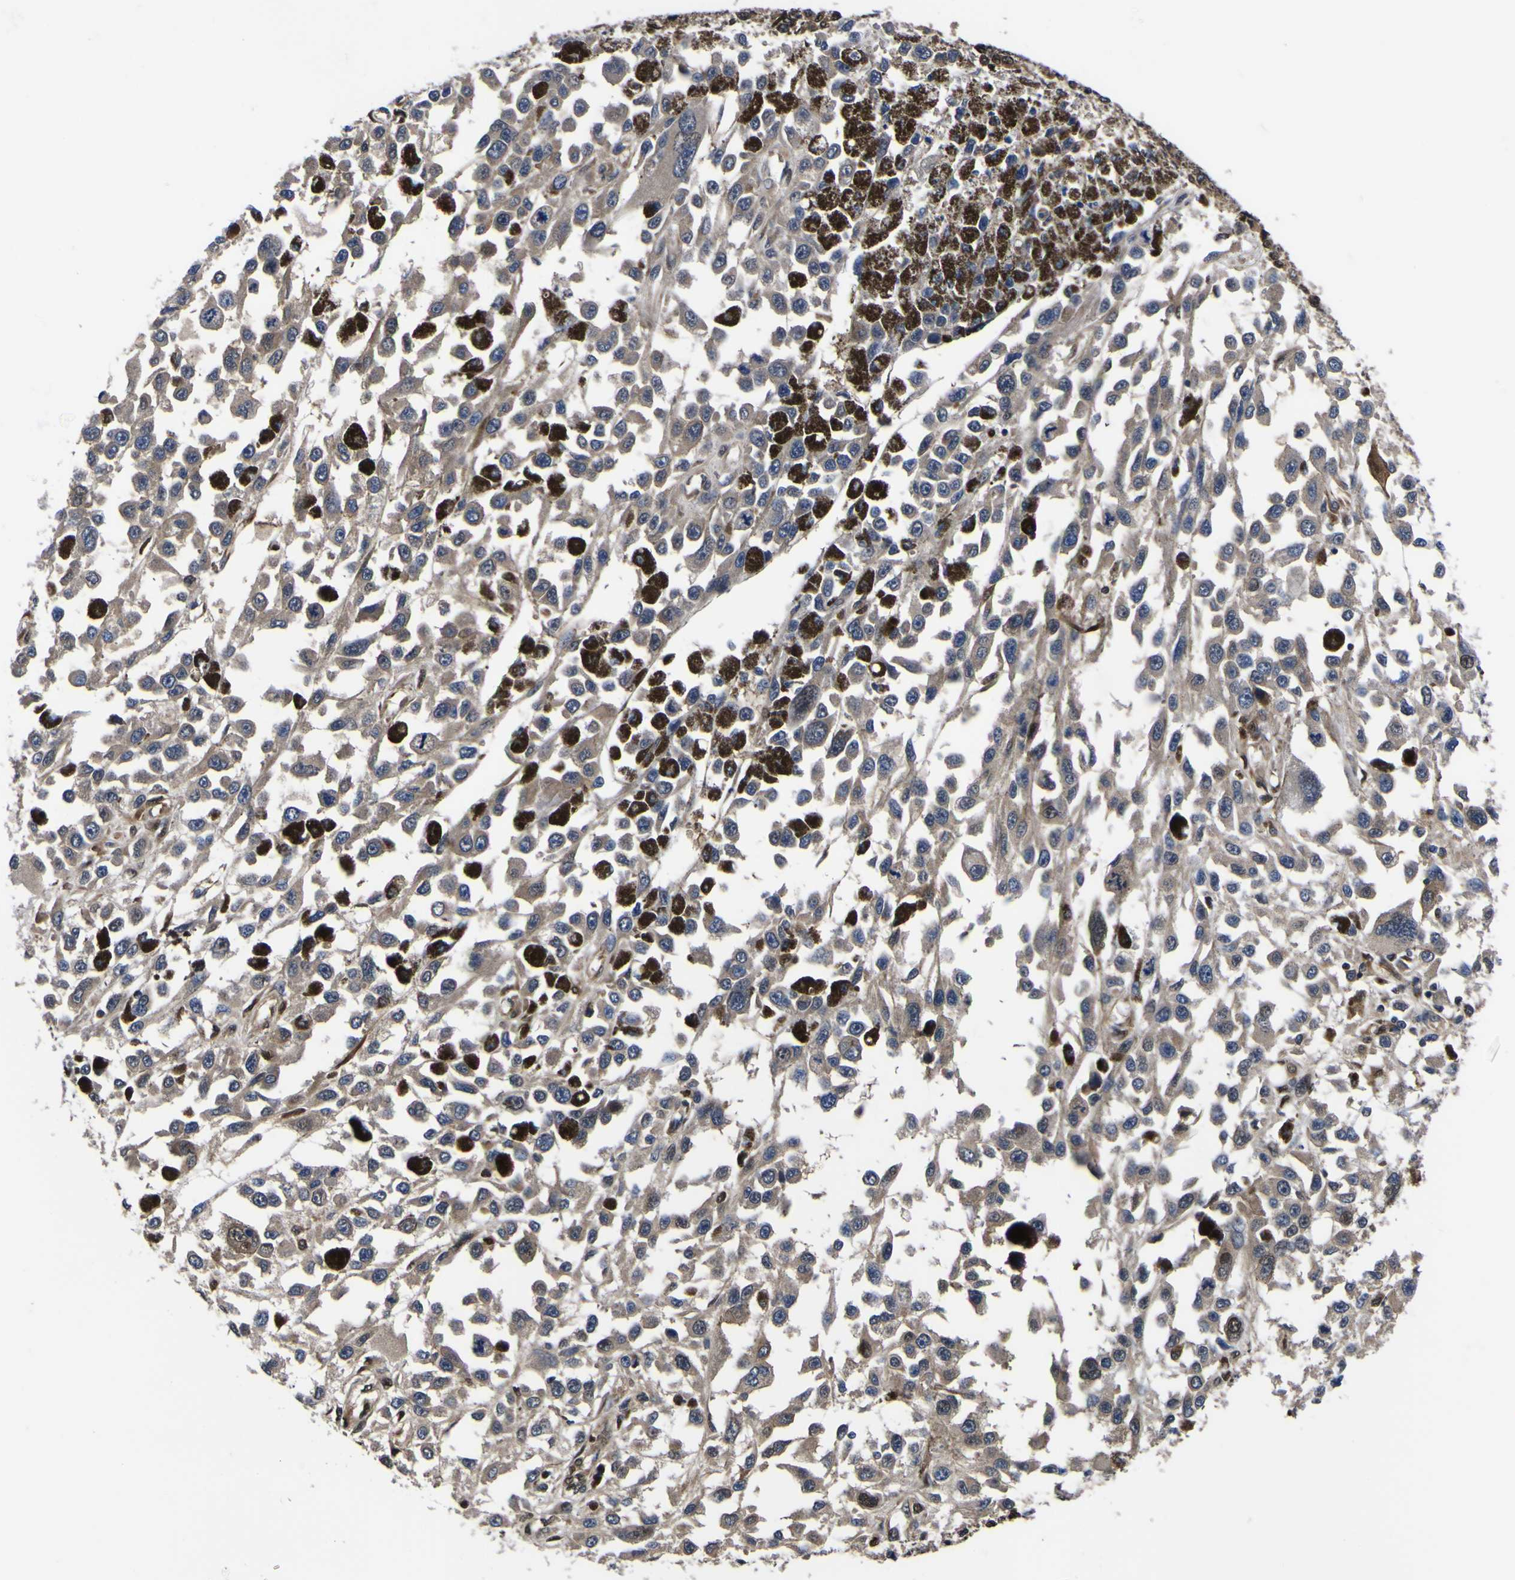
{"staining": {"intensity": "weak", "quantity": ">75%", "location": "cytoplasmic/membranous"}, "tissue": "melanoma", "cell_type": "Tumor cells", "image_type": "cancer", "snomed": [{"axis": "morphology", "description": "Malignant melanoma, Metastatic site"}, {"axis": "topography", "description": "Lymph node"}], "caption": "Protein expression analysis of melanoma demonstrates weak cytoplasmic/membranous staining in about >75% of tumor cells.", "gene": "FAM110B", "patient": {"sex": "male", "age": 59}}